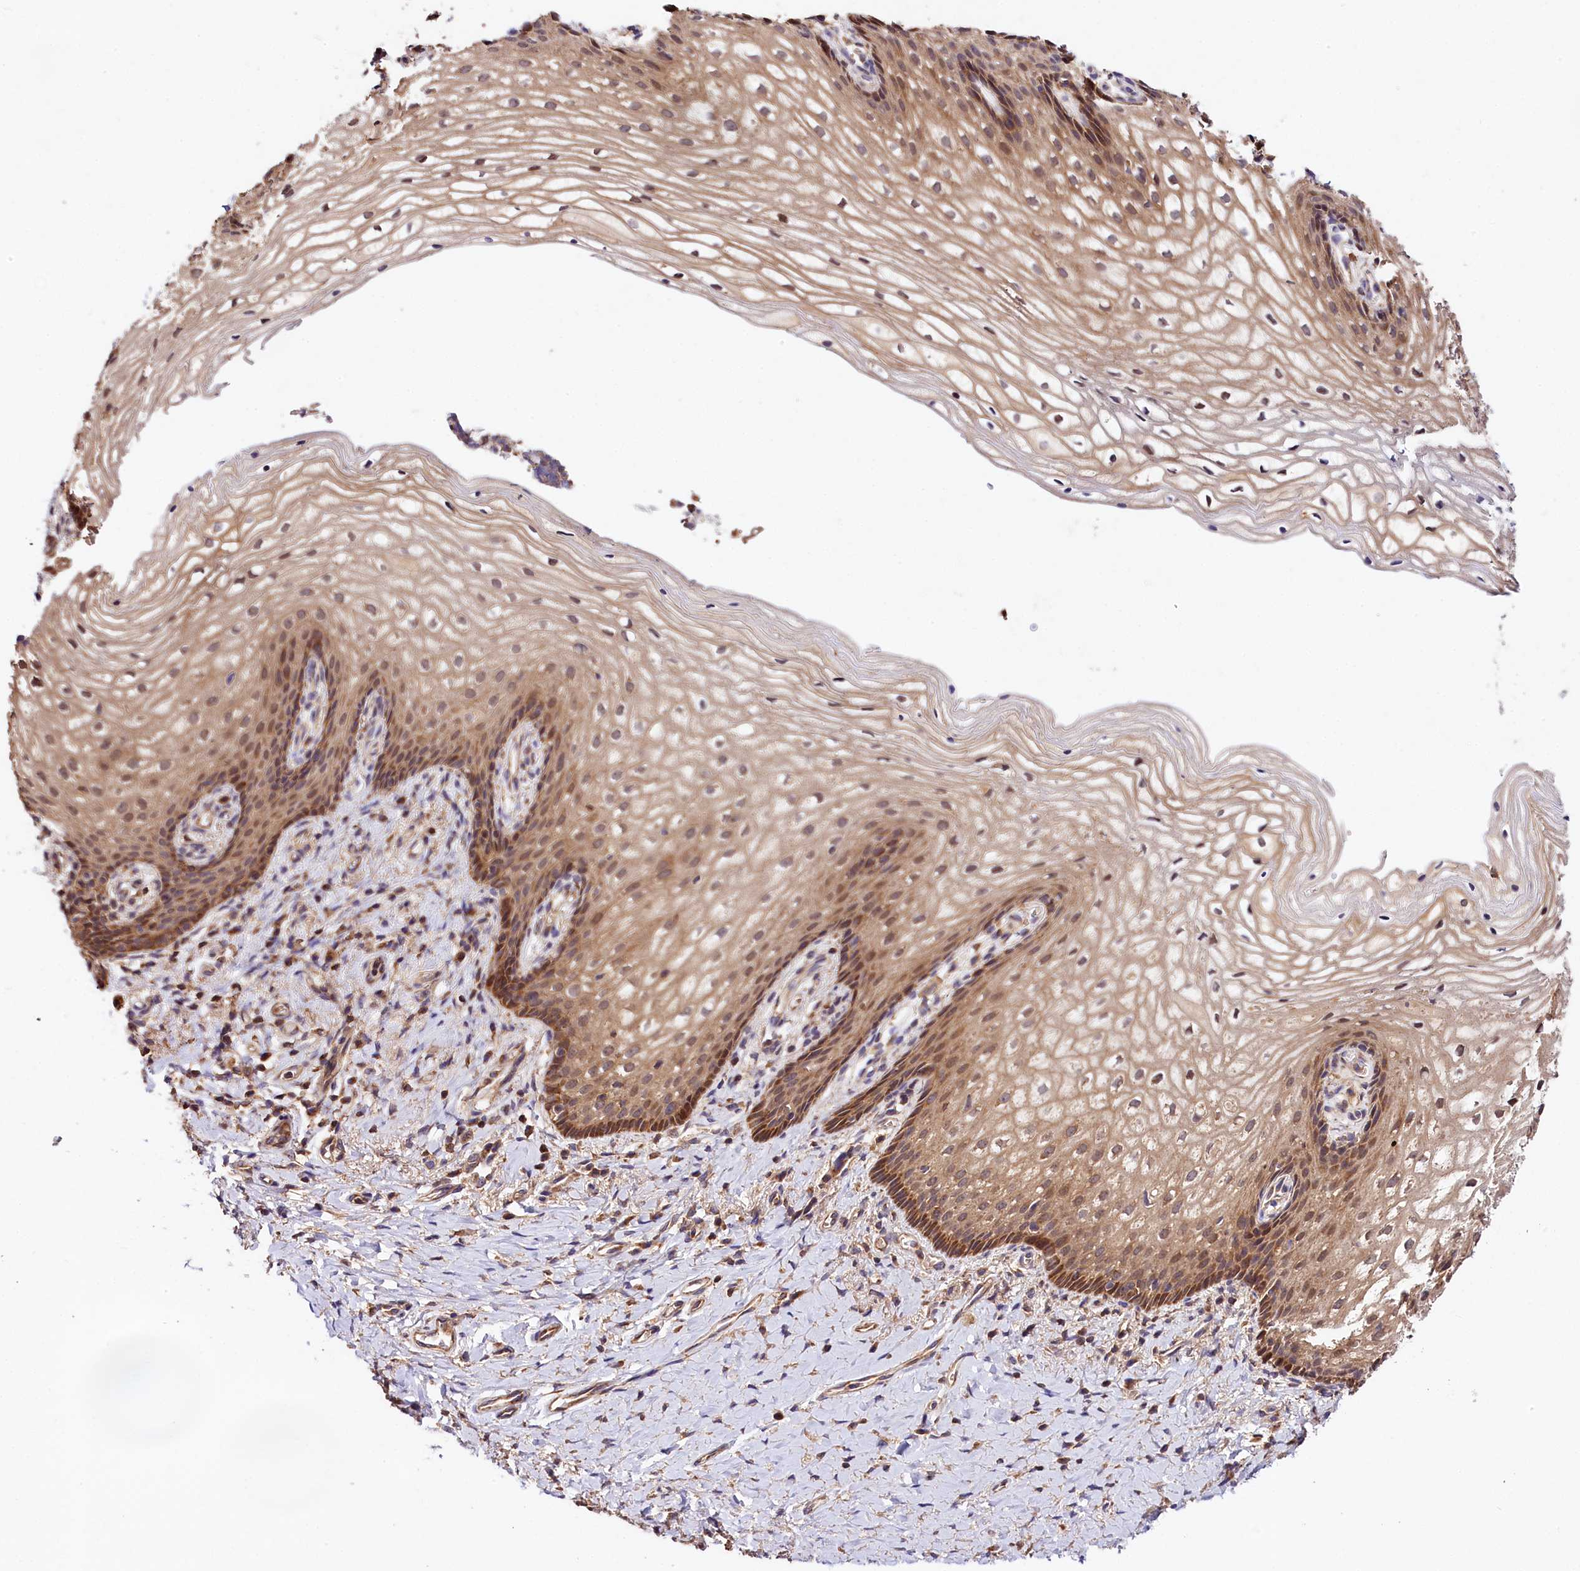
{"staining": {"intensity": "moderate", "quantity": ">75%", "location": "cytoplasmic/membranous"}, "tissue": "vagina", "cell_type": "Squamous epithelial cells", "image_type": "normal", "snomed": [{"axis": "morphology", "description": "Normal tissue, NOS"}, {"axis": "topography", "description": "Vagina"}], "caption": "Moderate cytoplasmic/membranous staining is seen in about >75% of squamous epithelial cells in benign vagina.", "gene": "KPTN", "patient": {"sex": "female", "age": 60}}